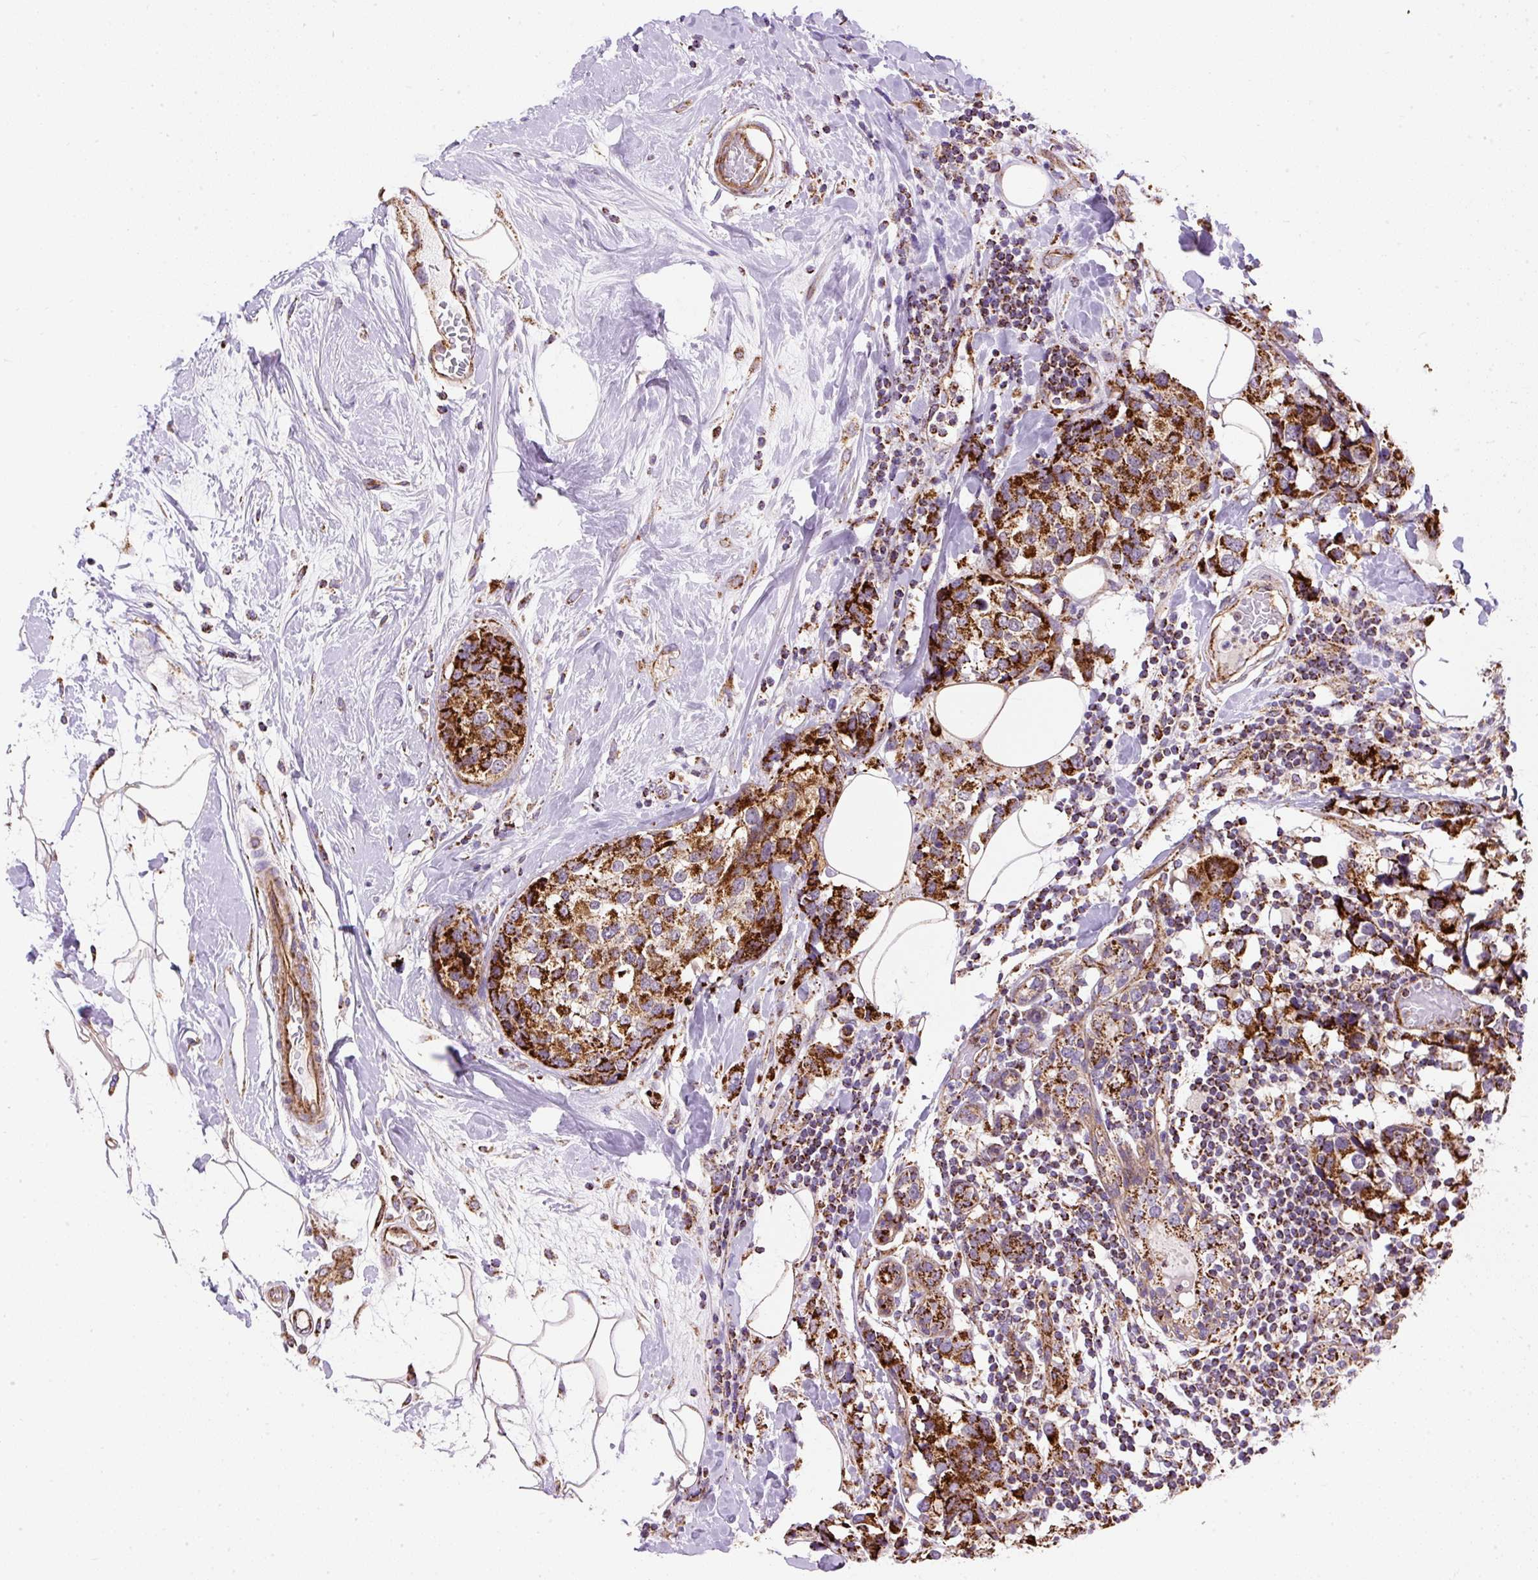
{"staining": {"intensity": "strong", "quantity": ">75%", "location": "cytoplasmic/membranous"}, "tissue": "breast cancer", "cell_type": "Tumor cells", "image_type": "cancer", "snomed": [{"axis": "morphology", "description": "Lobular carcinoma"}, {"axis": "topography", "description": "Breast"}], "caption": "The image shows staining of breast cancer (lobular carcinoma), revealing strong cytoplasmic/membranous protein positivity (brown color) within tumor cells.", "gene": "CEP290", "patient": {"sex": "female", "age": 59}}